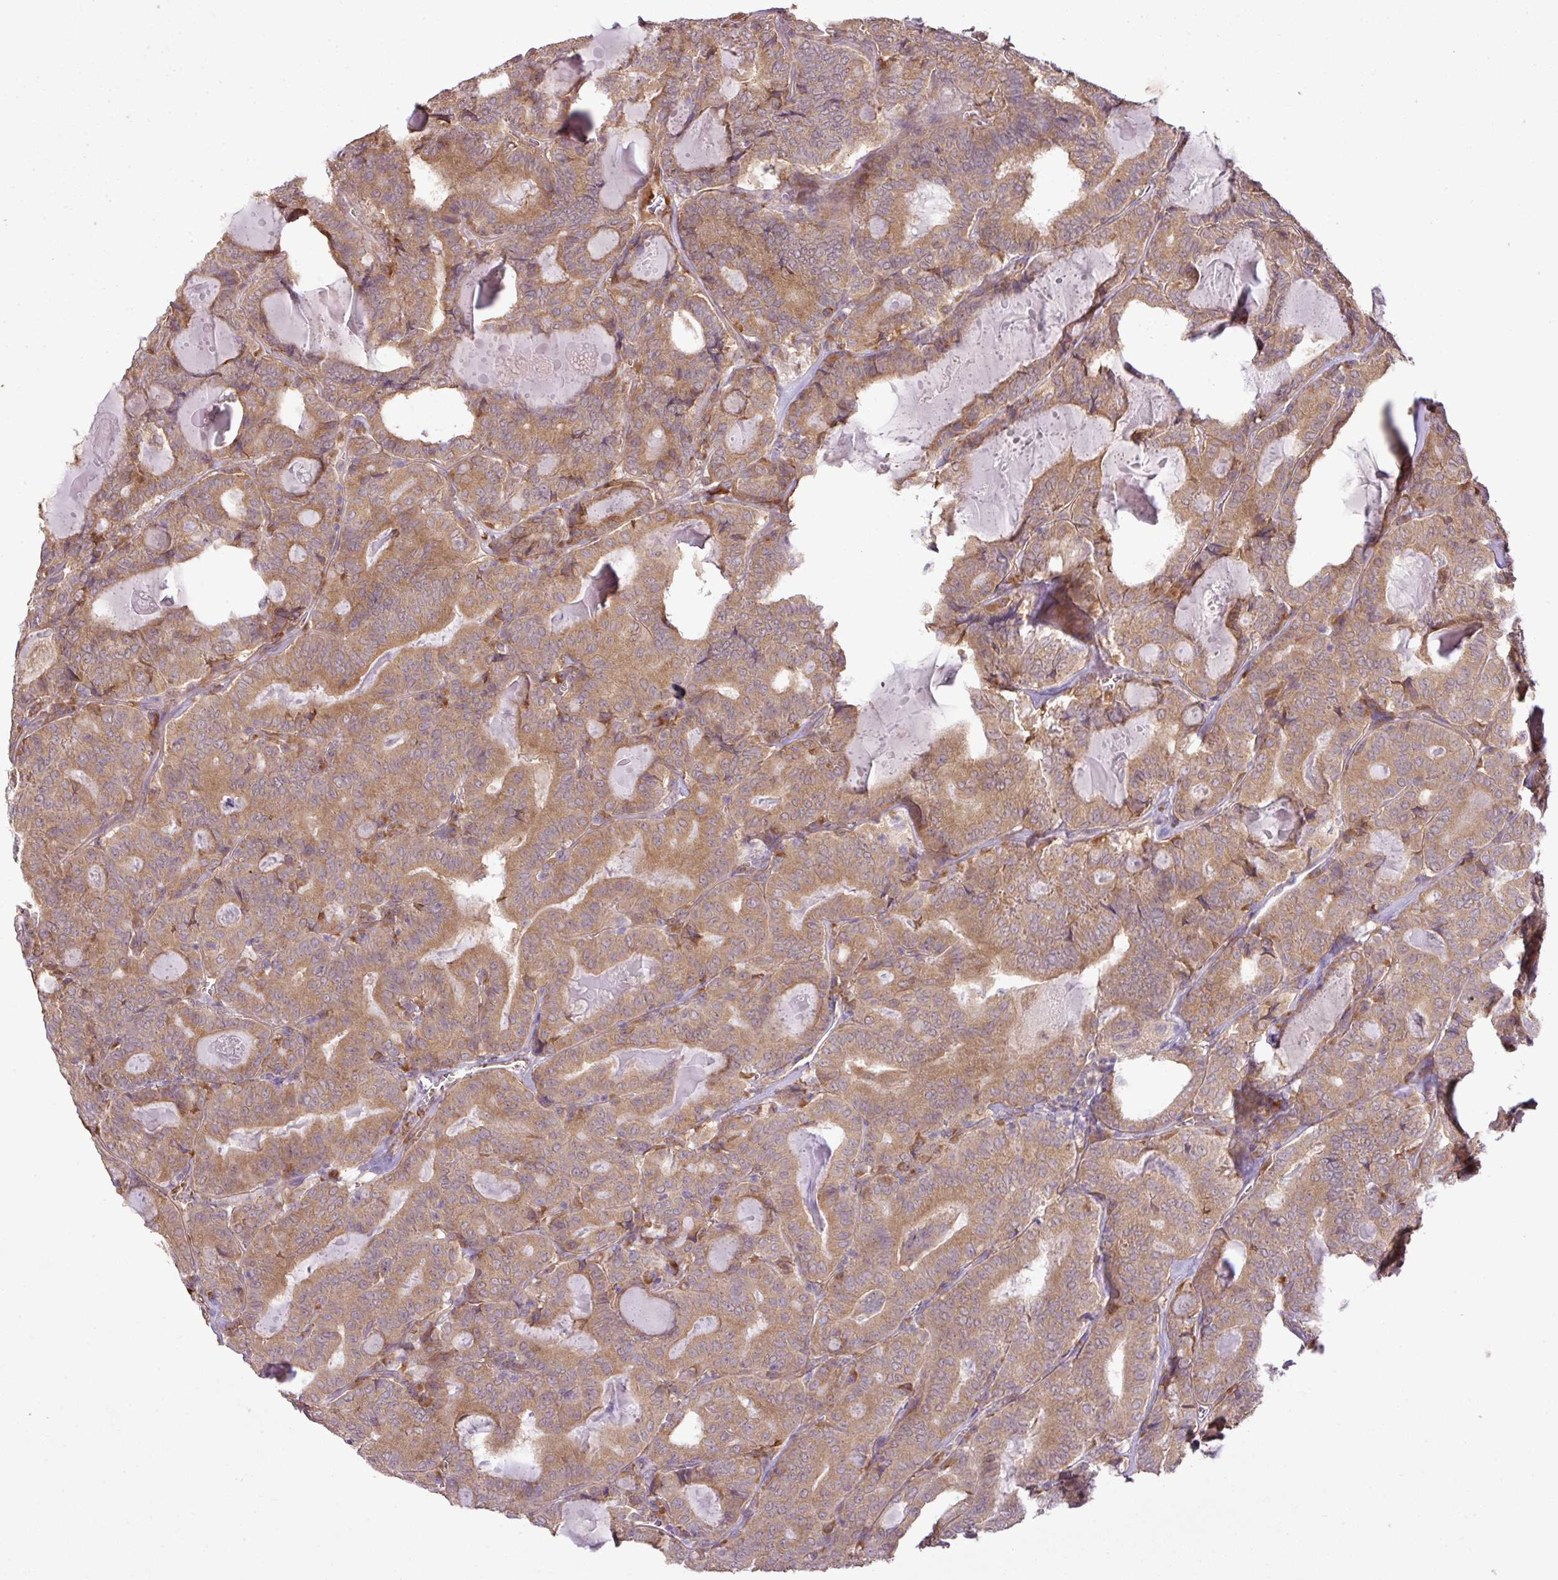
{"staining": {"intensity": "moderate", "quantity": ">75%", "location": "cytoplasmic/membranous"}, "tissue": "thyroid cancer", "cell_type": "Tumor cells", "image_type": "cancer", "snomed": [{"axis": "morphology", "description": "Papillary adenocarcinoma, NOS"}, {"axis": "topography", "description": "Thyroid gland"}], "caption": "A photomicrograph of thyroid cancer (papillary adenocarcinoma) stained for a protein demonstrates moderate cytoplasmic/membranous brown staining in tumor cells.", "gene": "DNAAF4", "patient": {"sex": "female", "age": 72}}